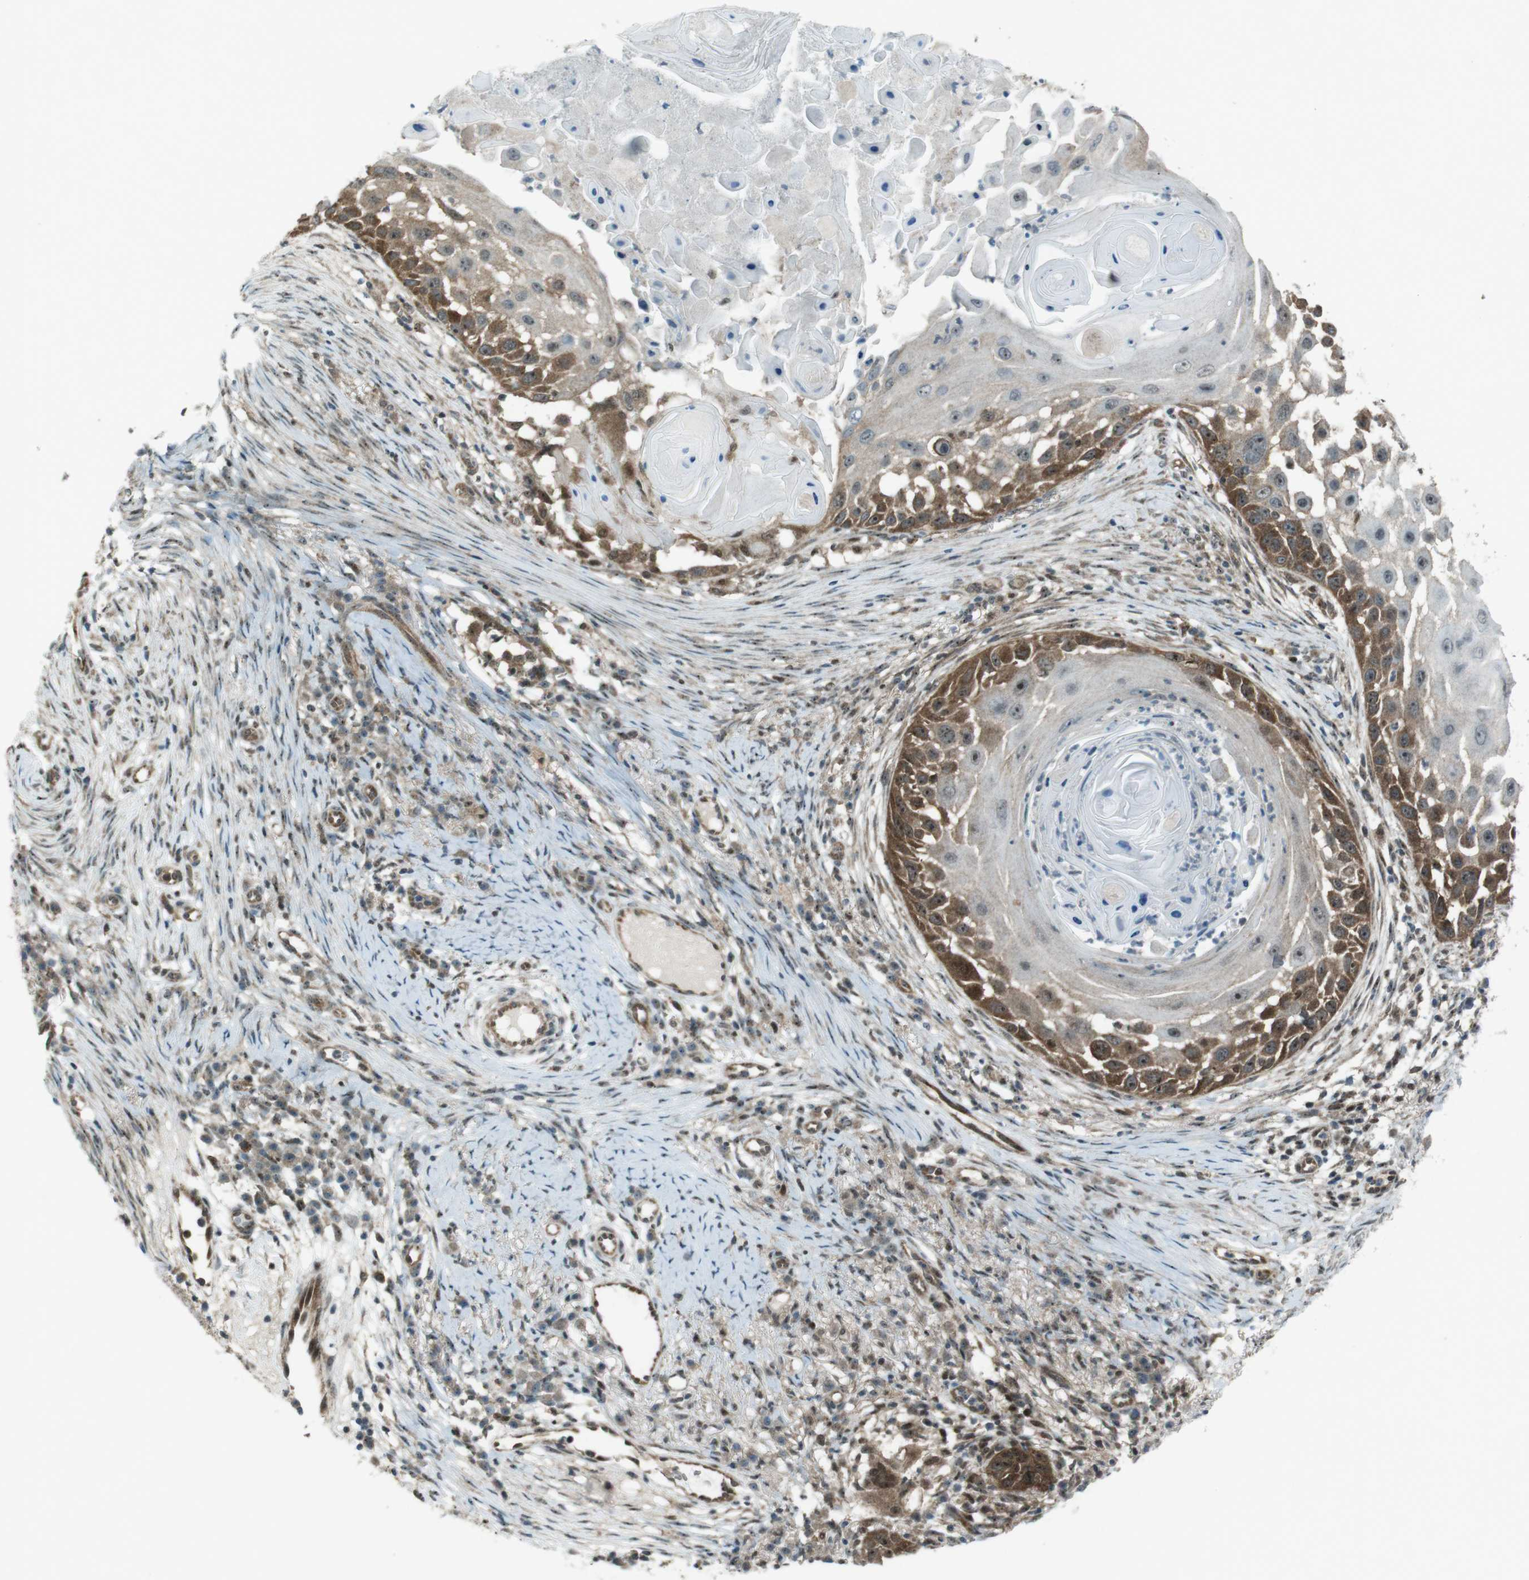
{"staining": {"intensity": "moderate", "quantity": ">75%", "location": "cytoplasmic/membranous"}, "tissue": "skin cancer", "cell_type": "Tumor cells", "image_type": "cancer", "snomed": [{"axis": "morphology", "description": "Squamous cell carcinoma, NOS"}, {"axis": "topography", "description": "Skin"}], "caption": "Skin cancer stained with DAB (3,3'-diaminobenzidine) immunohistochemistry exhibits medium levels of moderate cytoplasmic/membranous positivity in approximately >75% of tumor cells.", "gene": "CSNK1D", "patient": {"sex": "female", "age": 44}}